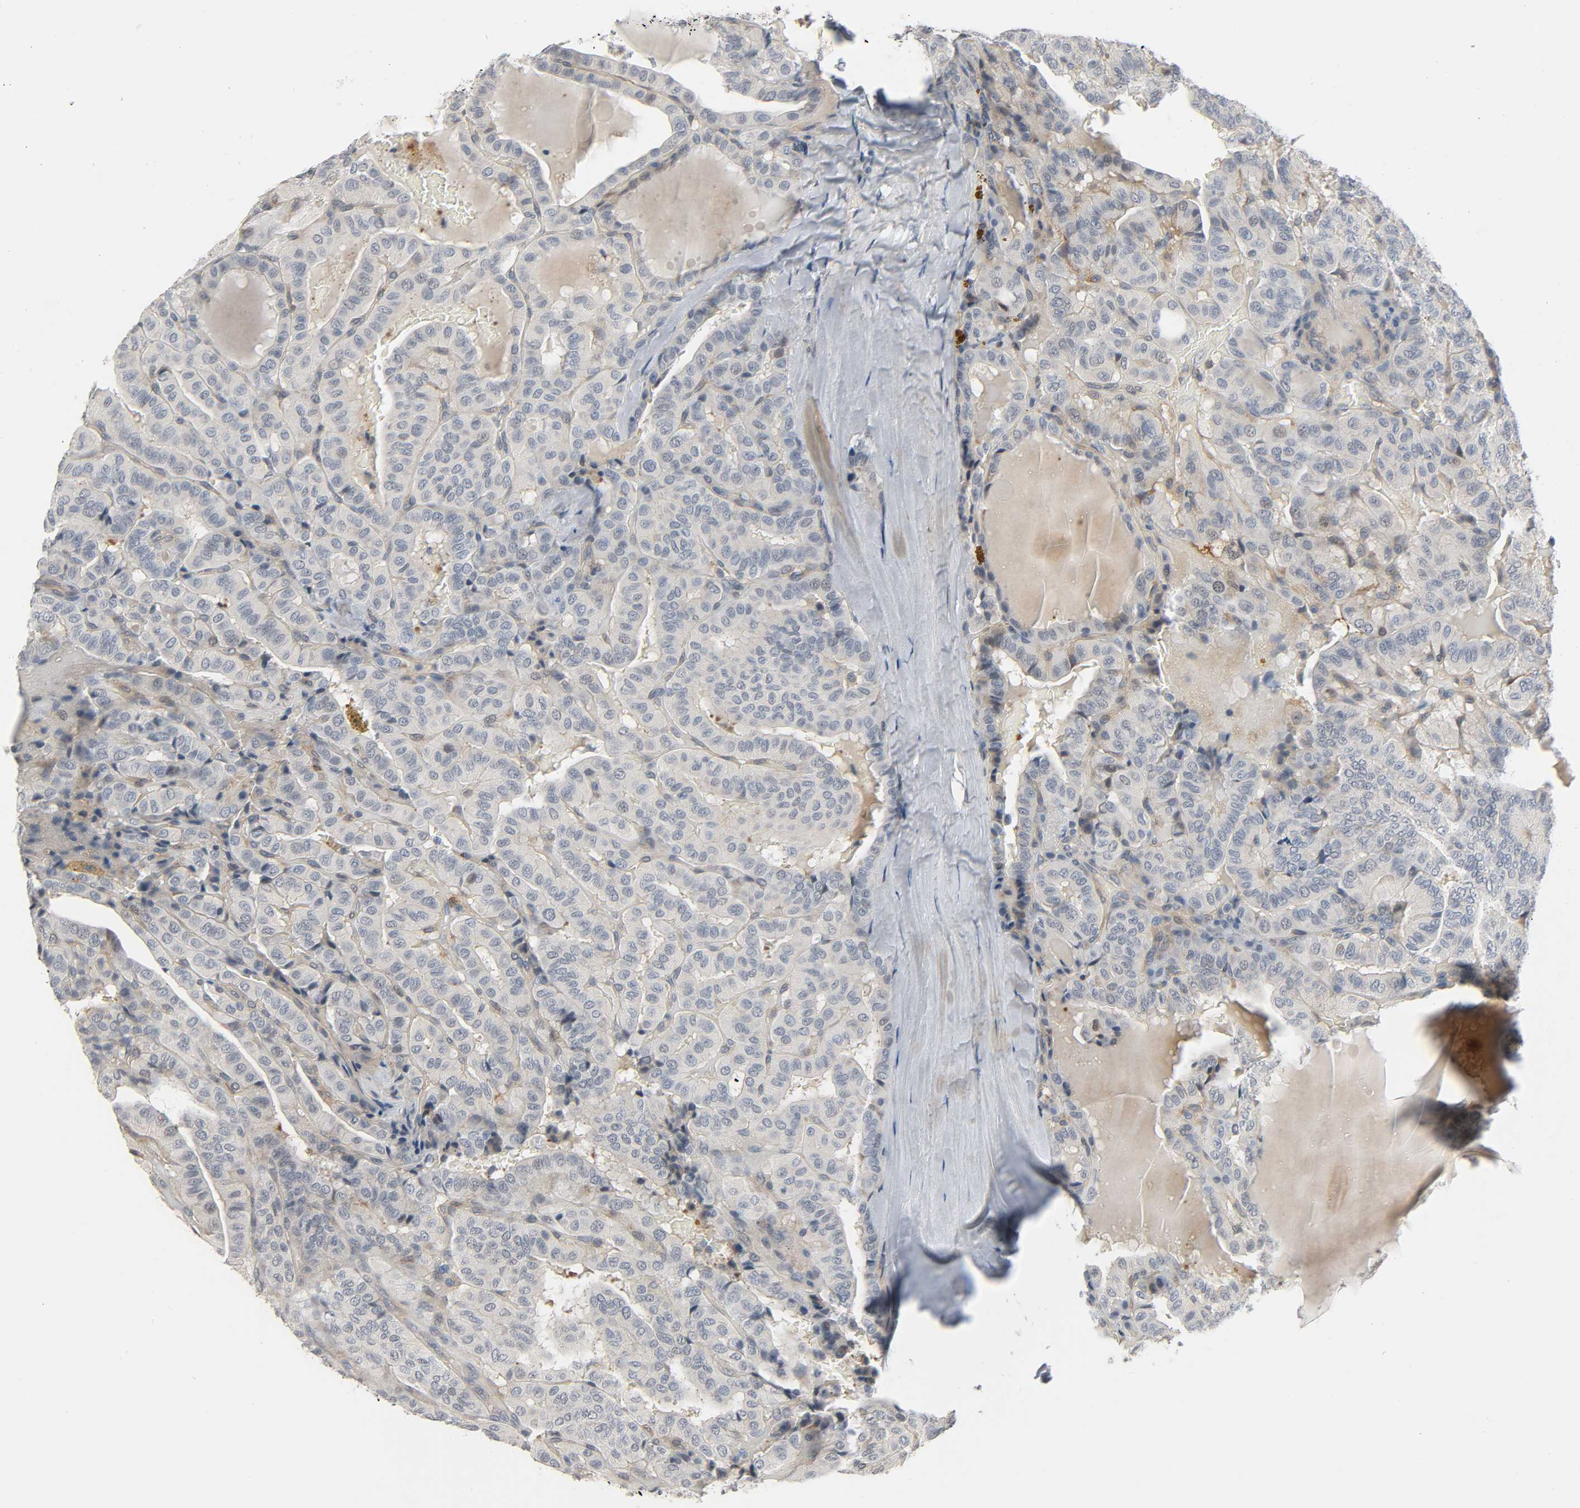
{"staining": {"intensity": "weak", "quantity": "<25%", "location": "cytoplasmic/membranous"}, "tissue": "thyroid cancer", "cell_type": "Tumor cells", "image_type": "cancer", "snomed": [{"axis": "morphology", "description": "Papillary adenocarcinoma, NOS"}, {"axis": "topography", "description": "Thyroid gland"}], "caption": "Thyroid cancer stained for a protein using immunohistochemistry reveals no expression tumor cells.", "gene": "CD4", "patient": {"sex": "male", "age": 77}}